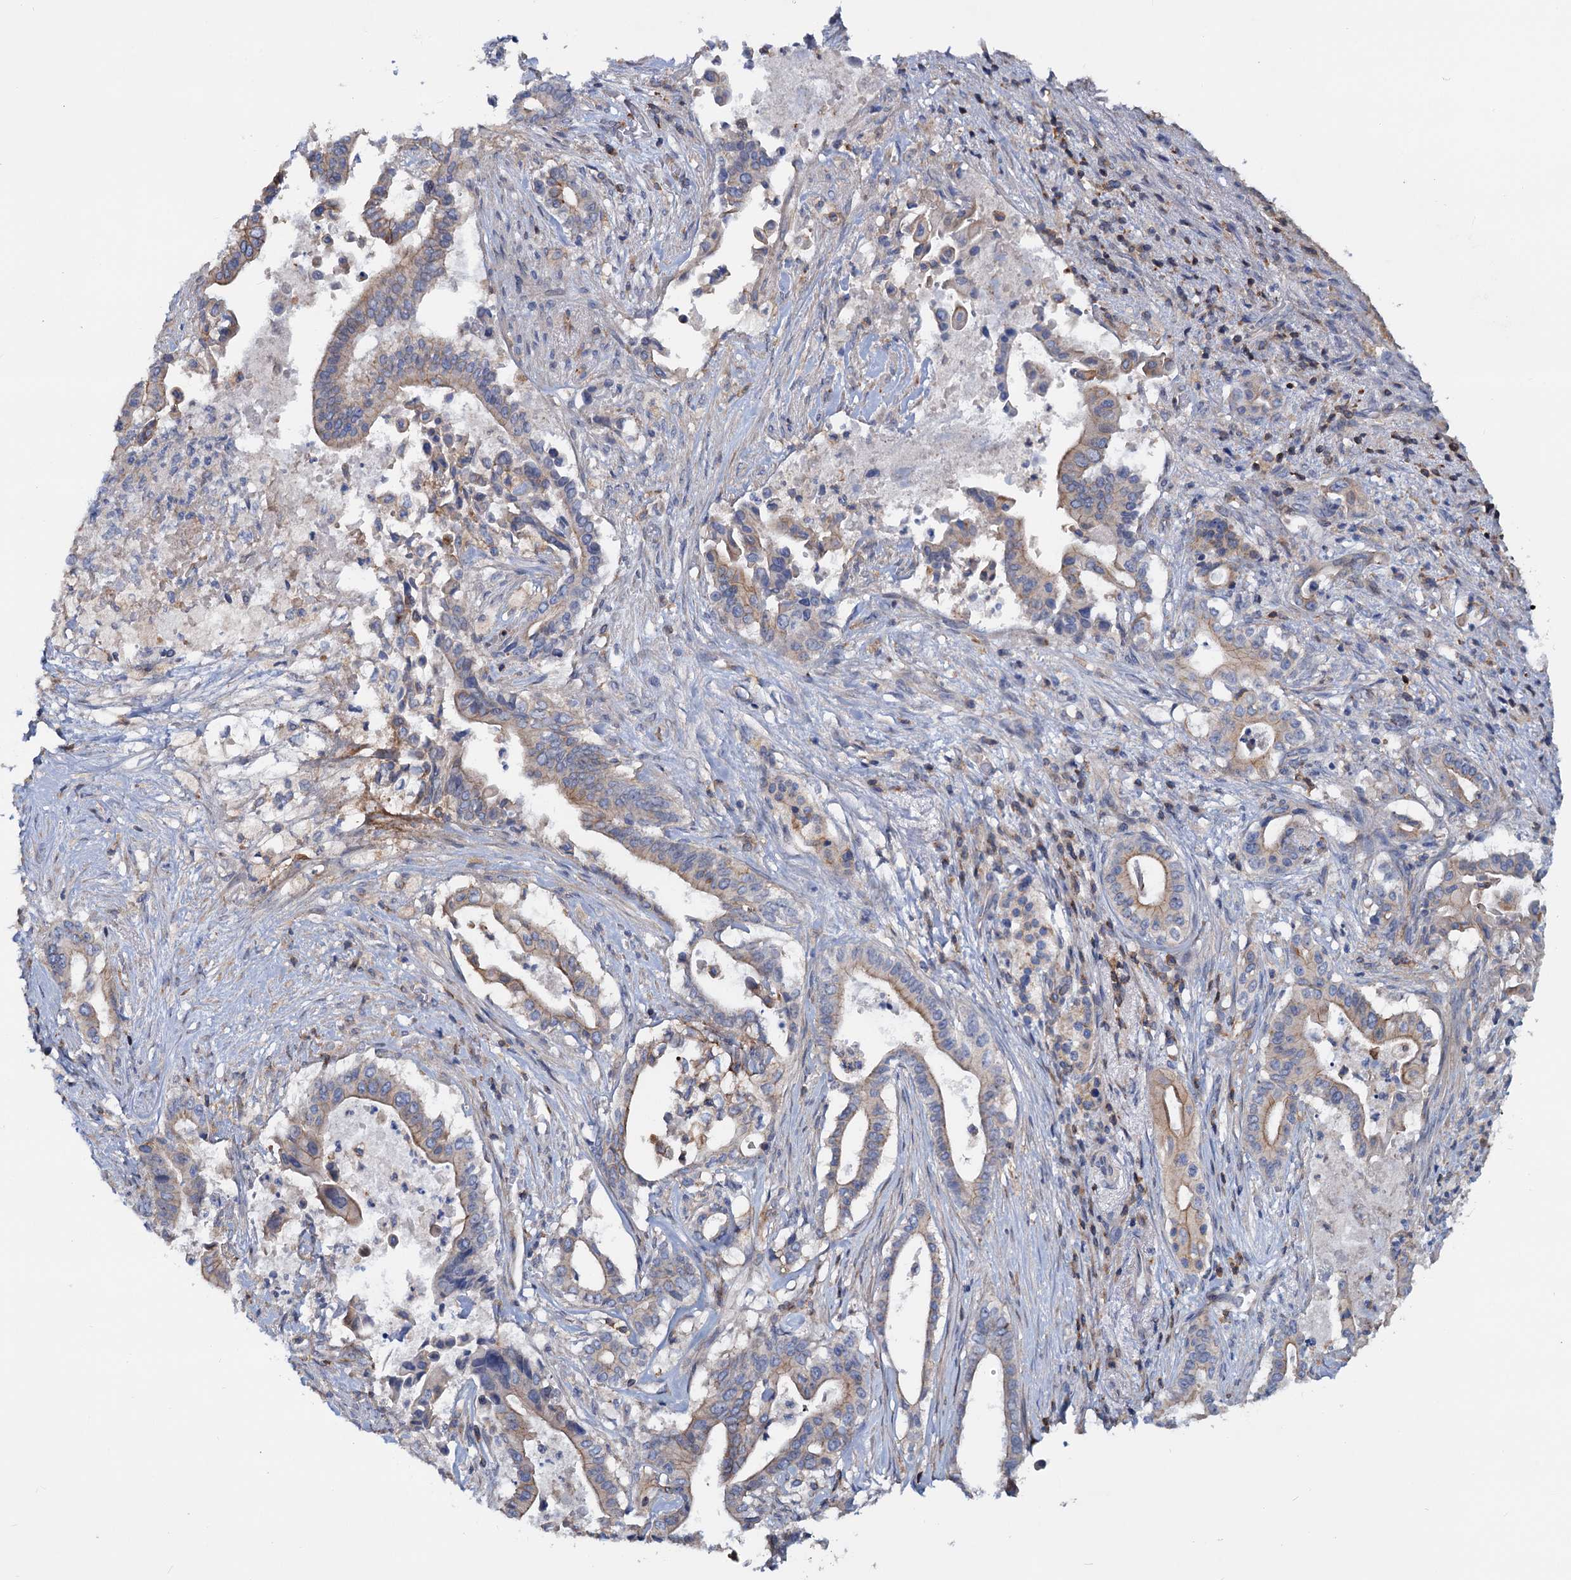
{"staining": {"intensity": "moderate", "quantity": "25%-75%", "location": "cytoplasmic/membranous"}, "tissue": "pancreatic cancer", "cell_type": "Tumor cells", "image_type": "cancer", "snomed": [{"axis": "morphology", "description": "Adenocarcinoma, NOS"}, {"axis": "topography", "description": "Pancreas"}], "caption": "An image showing moderate cytoplasmic/membranous staining in approximately 25%-75% of tumor cells in pancreatic cancer (adenocarcinoma), as visualized by brown immunohistochemical staining.", "gene": "LRCH4", "patient": {"sex": "female", "age": 77}}